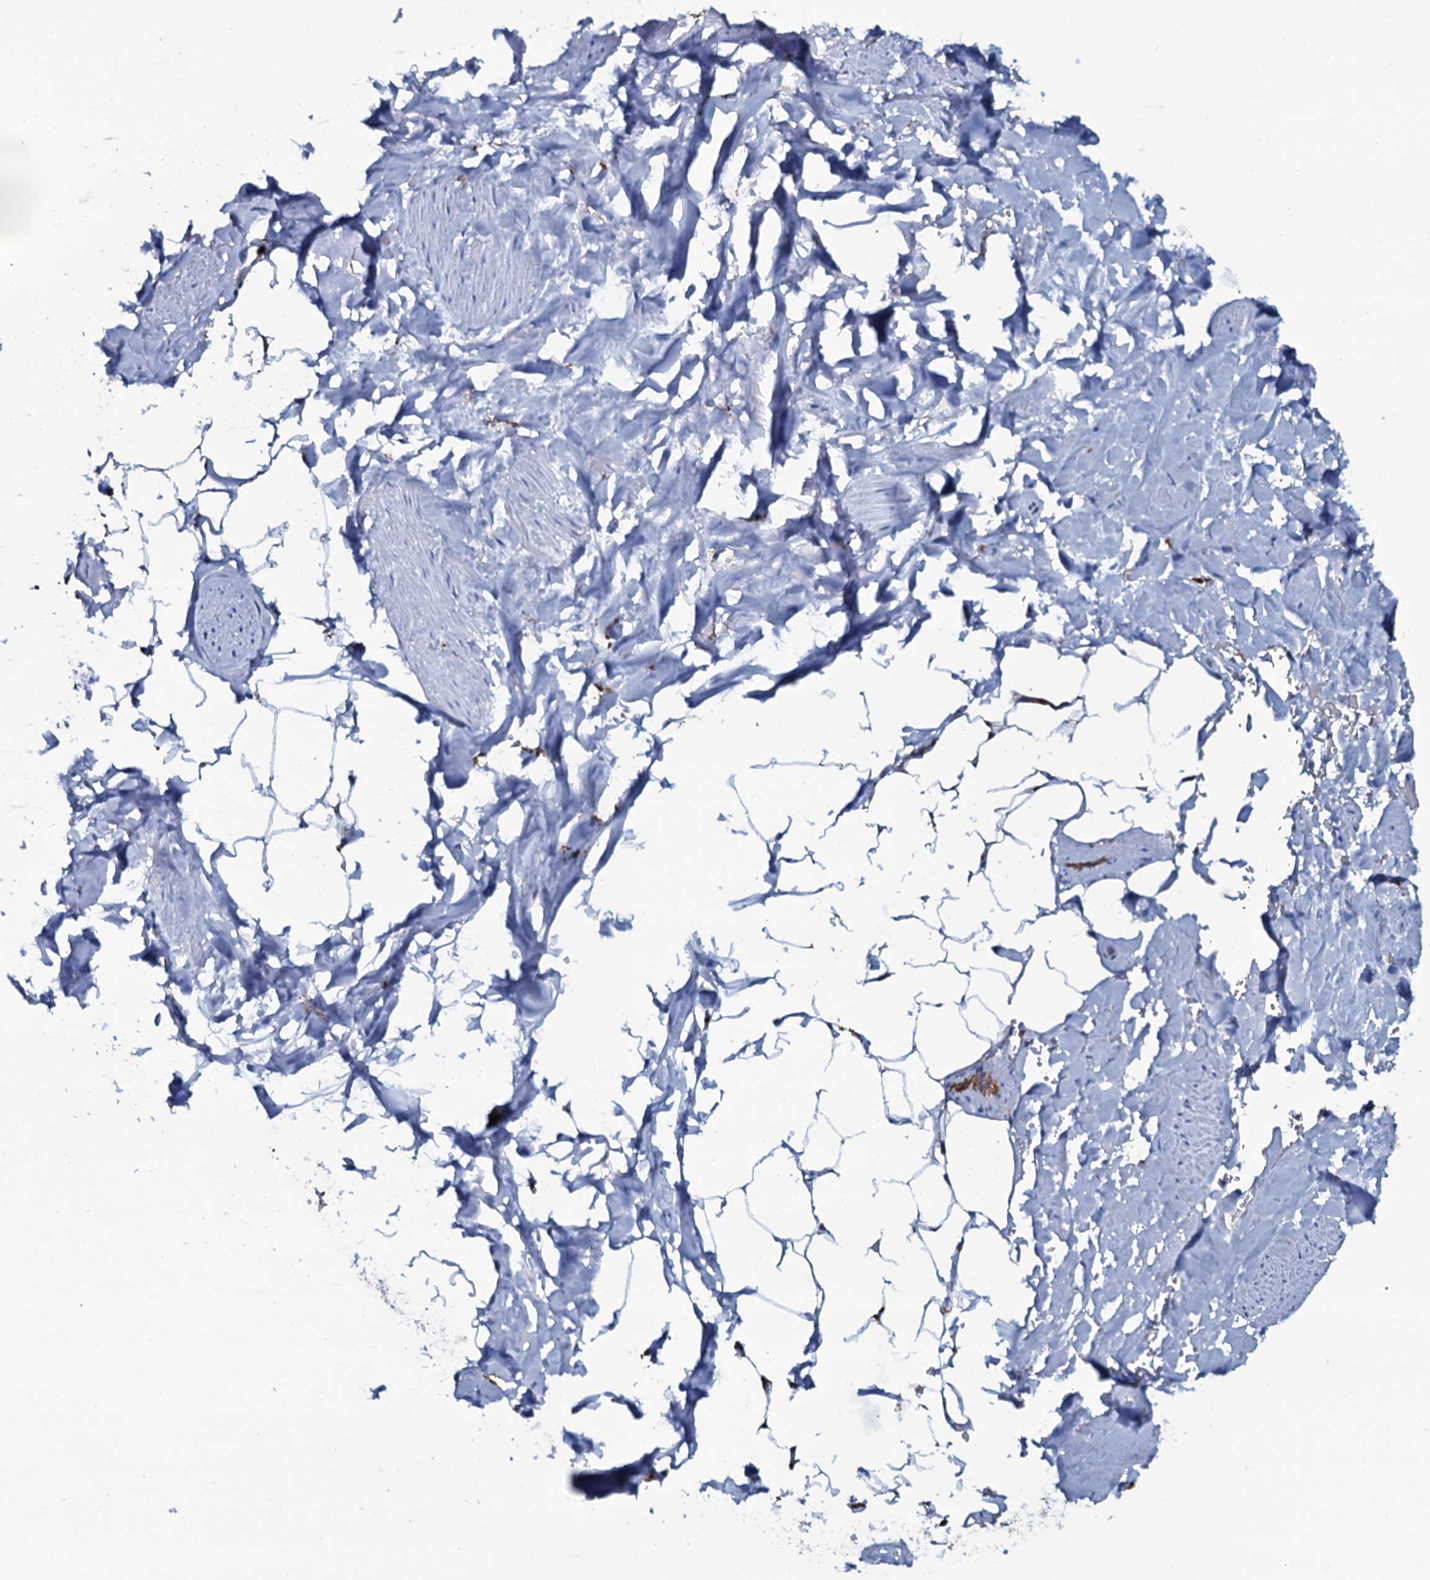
{"staining": {"intensity": "negative", "quantity": "none", "location": "none"}, "tissue": "adipose tissue", "cell_type": "Adipocytes", "image_type": "normal", "snomed": [{"axis": "morphology", "description": "Normal tissue, NOS"}, {"axis": "morphology", "description": "Adenocarcinoma, Low grade"}, {"axis": "topography", "description": "Prostate"}, {"axis": "topography", "description": "Peripheral nerve tissue"}], "caption": "Immunohistochemical staining of unremarkable adipose tissue exhibits no significant expression in adipocytes.", "gene": "OSBPL2", "patient": {"sex": "male", "age": 63}}